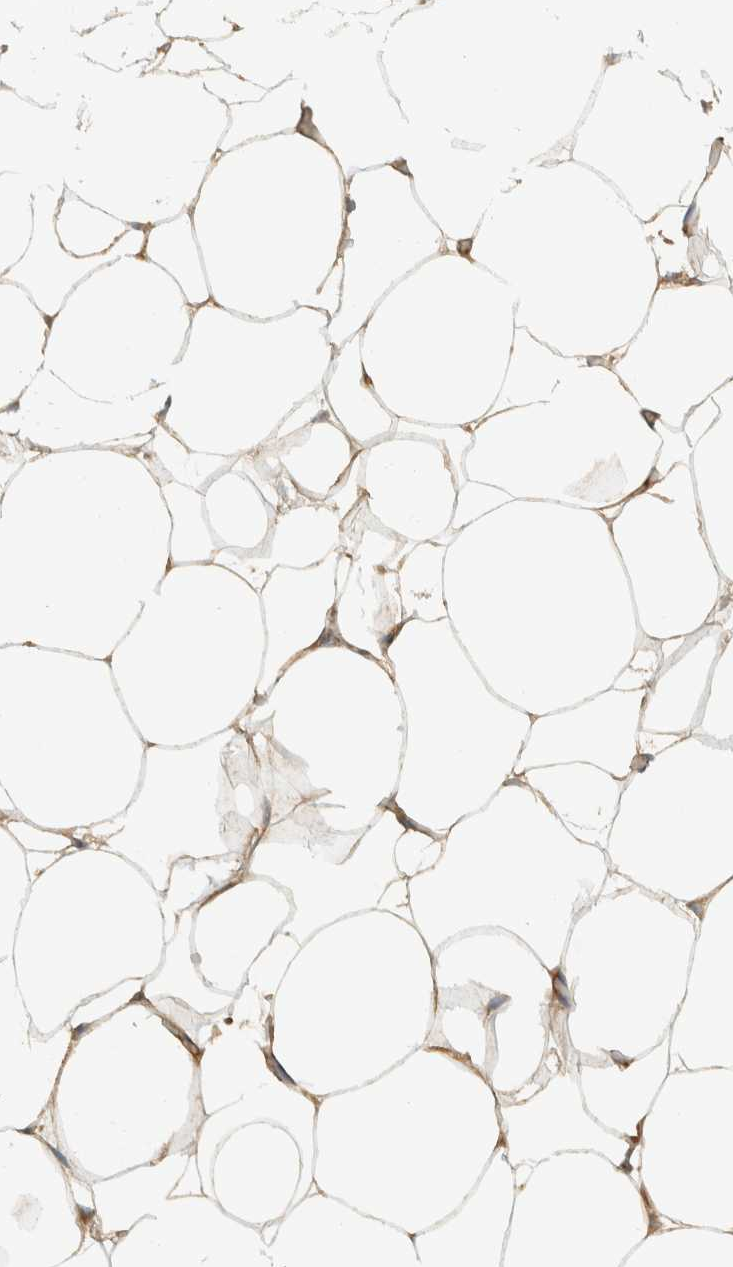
{"staining": {"intensity": "moderate", "quantity": ">75%", "location": "cytoplasmic/membranous"}, "tissue": "adipose tissue", "cell_type": "Adipocytes", "image_type": "normal", "snomed": [{"axis": "morphology", "description": "Normal tissue, NOS"}, {"axis": "topography", "description": "Breast"}, {"axis": "topography", "description": "Adipose tissue"}], "caption": "A photomicrograph of adipose tissue stained for a protein displays moderate cytoplasmic/membranous brown staining in adipocytes.", "gene": "FAM167A", "patient": {"sex": "female", "age": 25}}